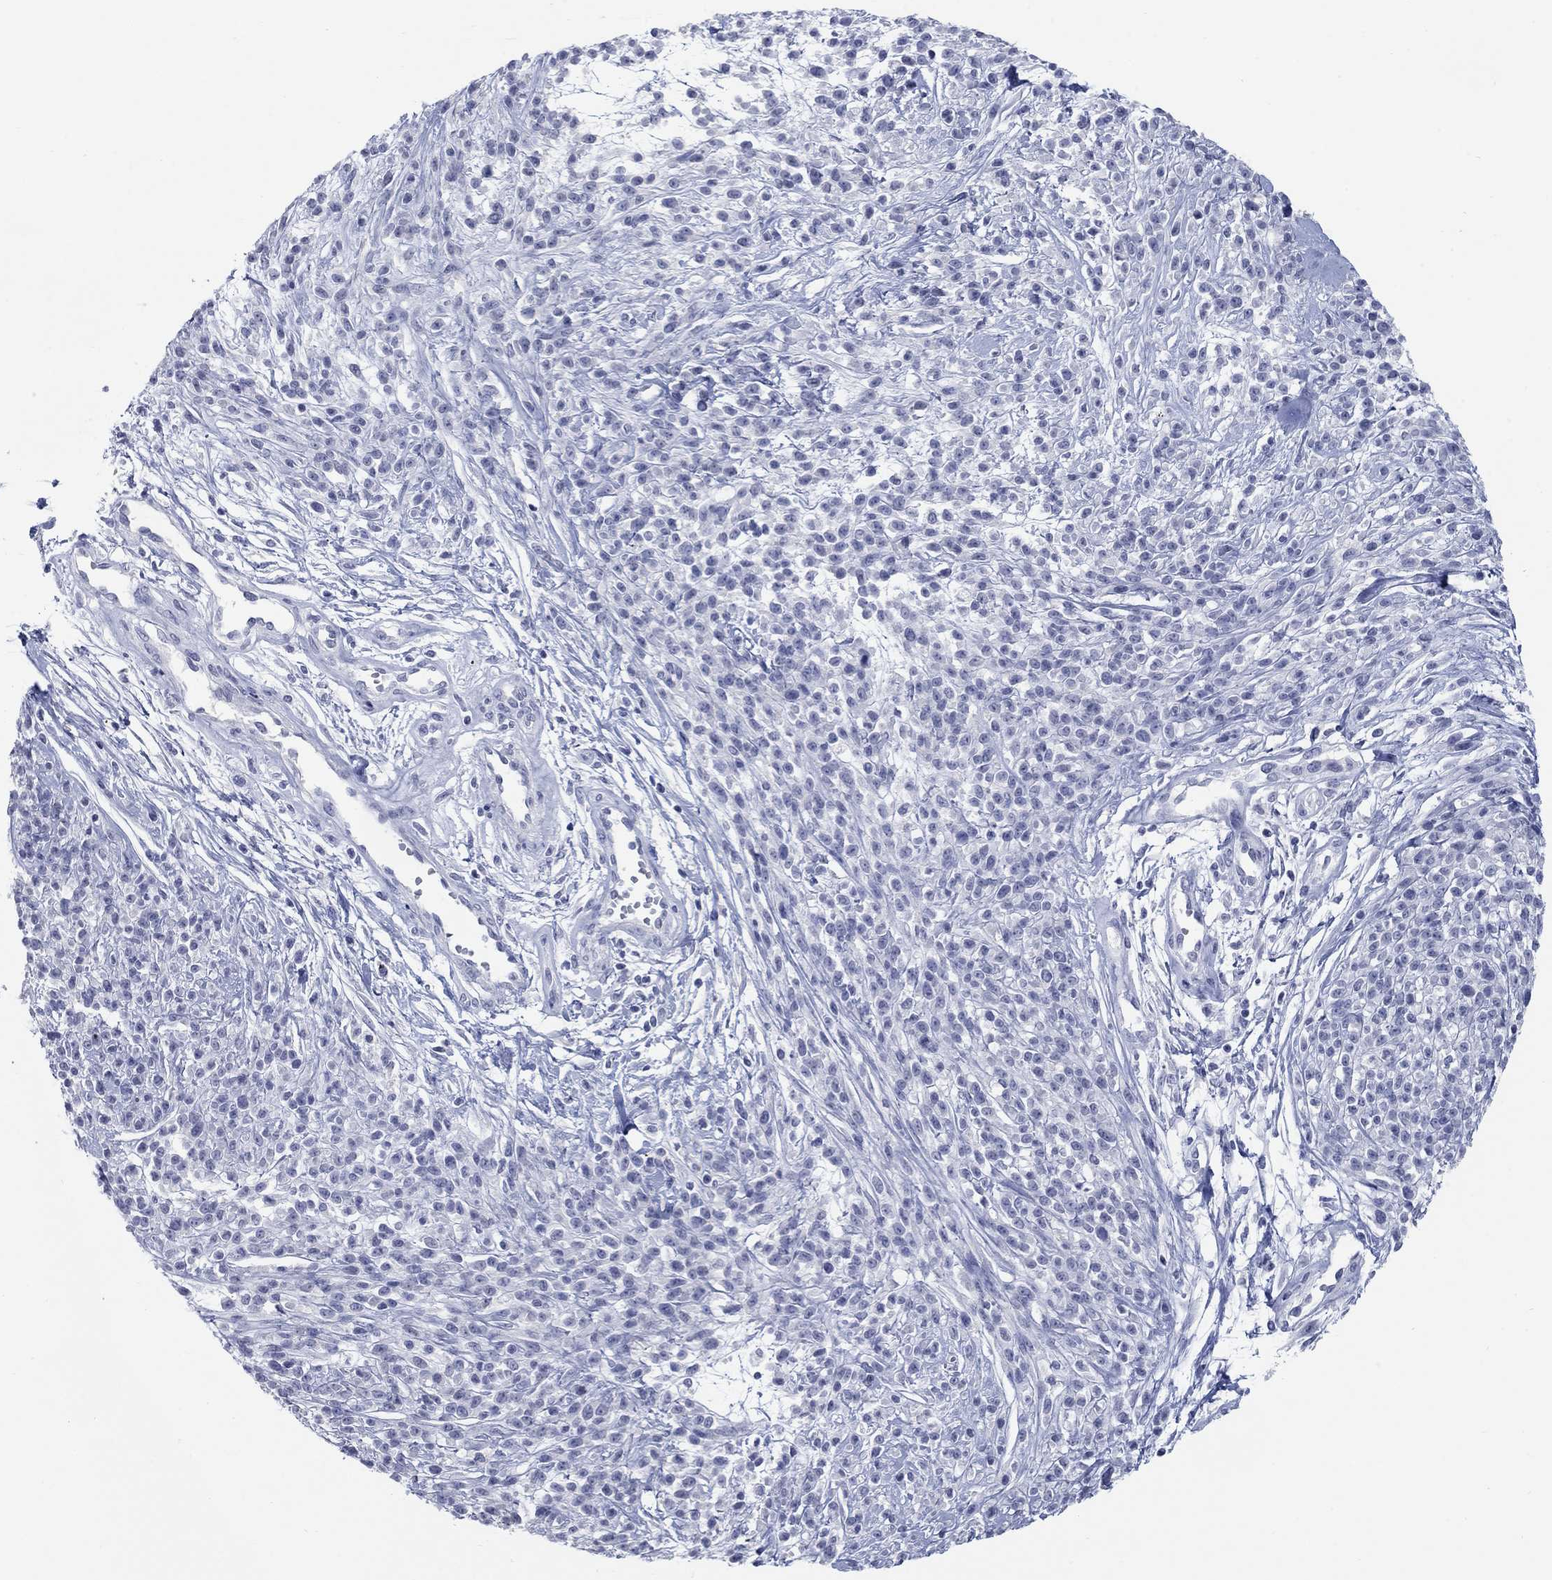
{"staining": {"intensity": "negative", "quantity": "none", "location": "none"}, "tissue": "melanoma", "cell_type": "Tumor cells", "image_type": "cancer", "snomed": [{"axis": "morphology", "description": "Malignant melanoma, NOS"}, {"axis": "topography", "description": "Skin"}, {"axis": "topography", "description": "Skin of trunk"}], "caption": "Immunohistochemistry micrograph of neoplastic tissue: malignant melanoma stained with DAB reveals no significant protein staining in tumor cells.", "gene": "ATP6V1G2", "patient": {"sex": "male", "age": 74}}